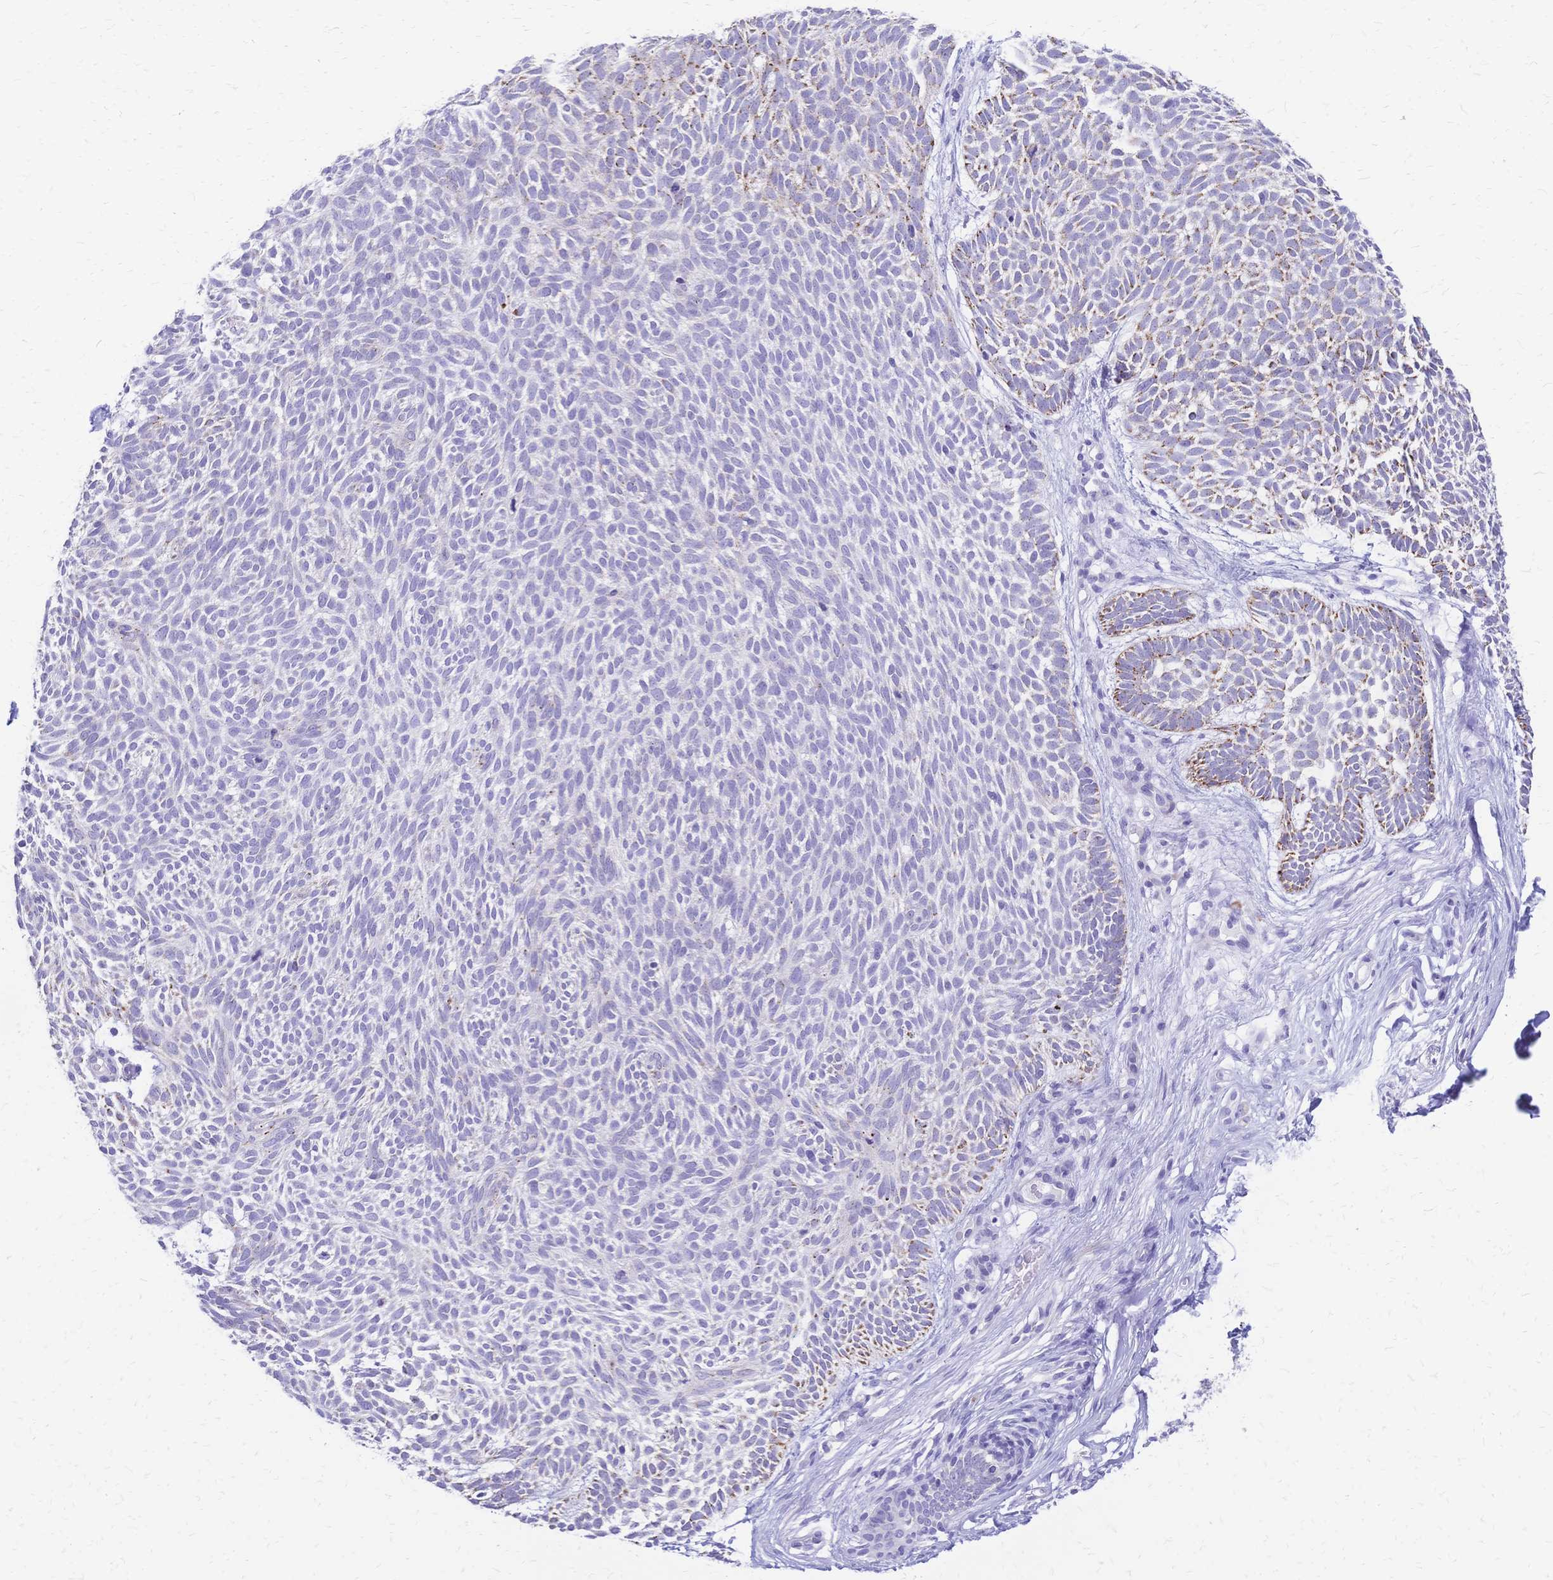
{"staining": {"intensity": "moderate", "quantity": "<25%", "location": "cytoplasmic/membranous"}, "tissue": "skin cancer", "cell_type": "Tumor cells", "image_type": "cancer", "snomed": [{"axis": "morphology", "description": "Basal cell carcinoma"}, {"axis": "topography", "description": "Skin"}], "caption": "Moderate cytoplasmic/membranous positivity for a protein is present in approximately <25% of tumor cells of skin cancer (basal cell carcinoma) using immunohistochemistry.", "gene": "GRB7", "patient": {"sex": "male", "age": 89}}